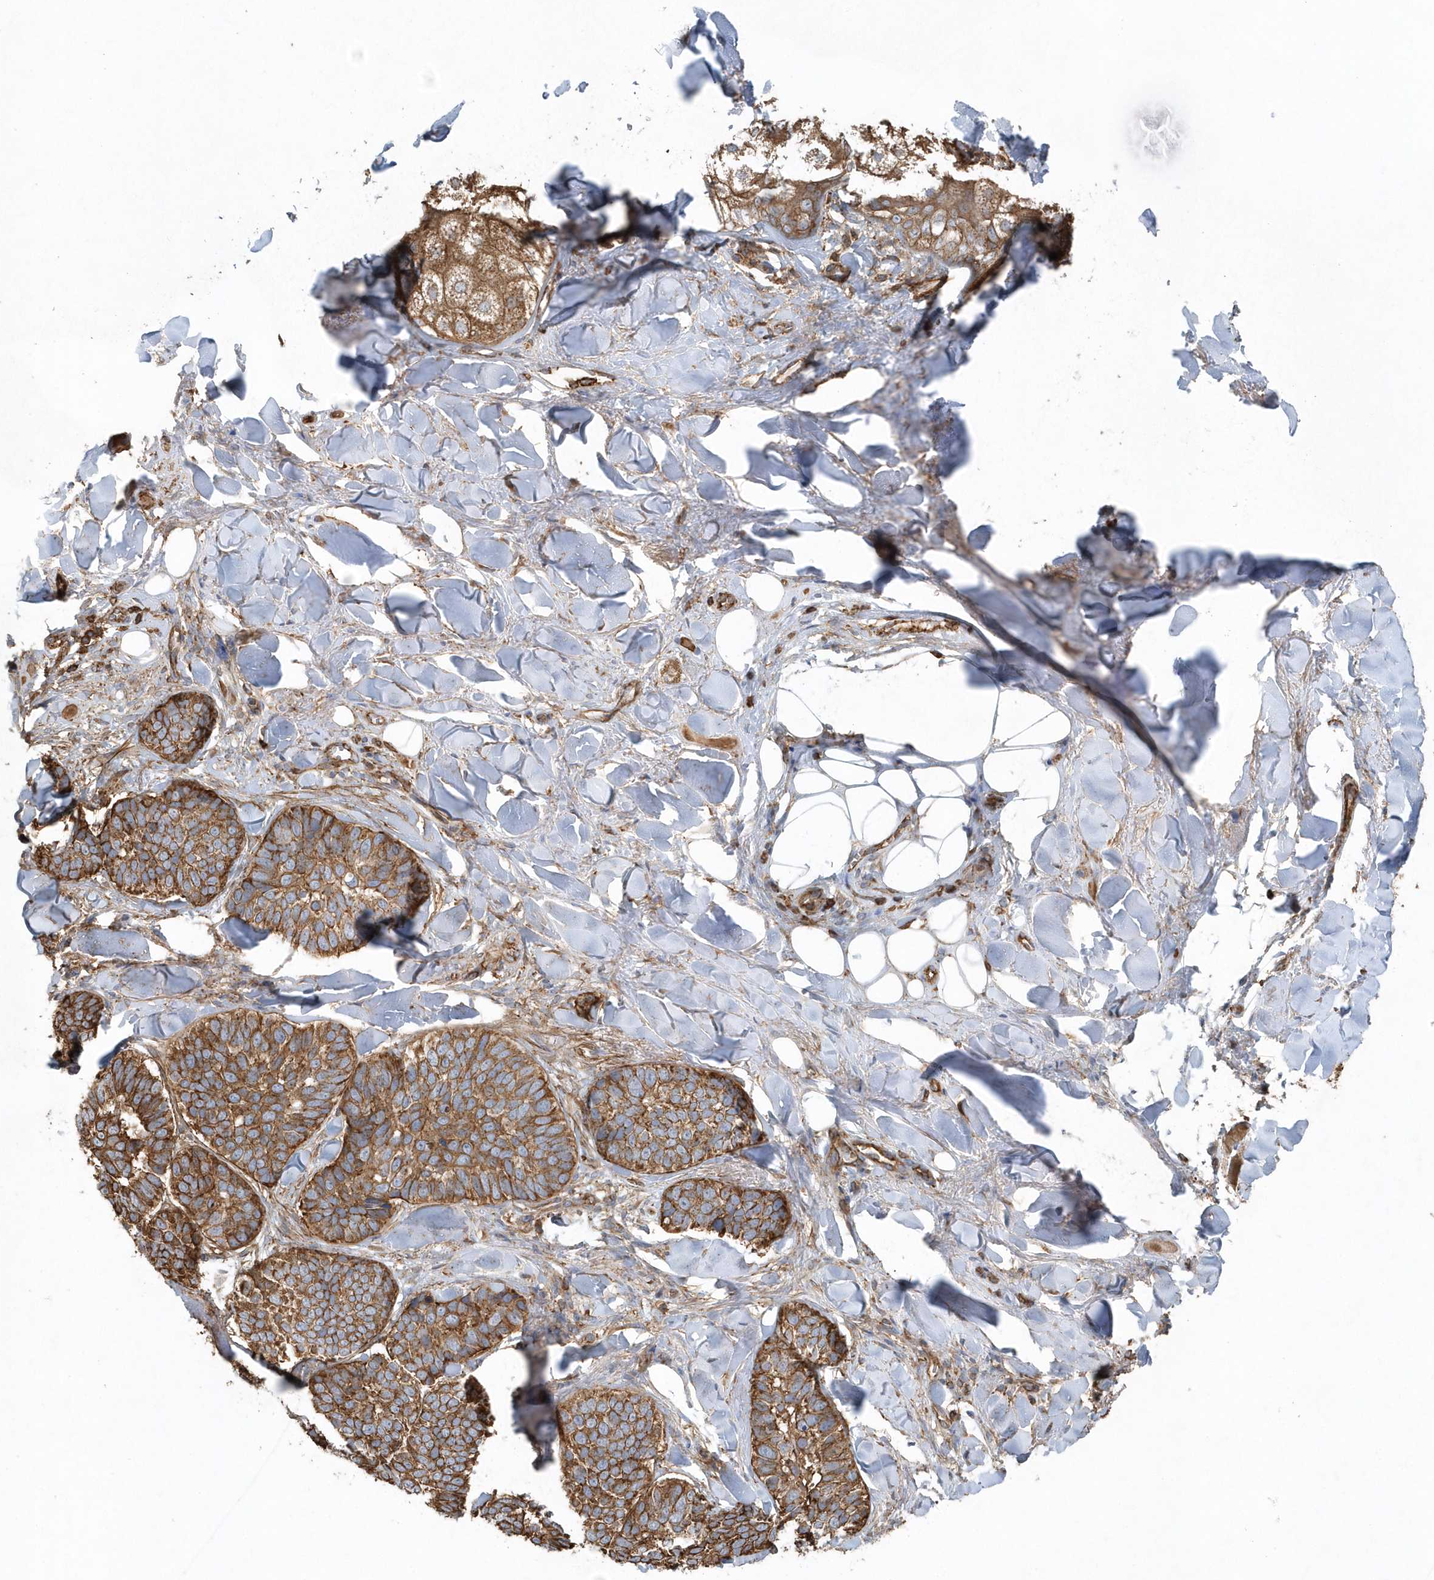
{"staining": {"intensity": "moderate", "quantity": ">75%", "location": "cytoplasmic/membranous"}, "tissue": "skin cancer", "cell_type": "Tumor cells", "image_type": "cancer", "snomed": [{"axis": "morphology", "description": "Basal cell carcinoma"}, {"axis": "topography", "description": "Skin"}], "caption": "Protein analysis of skin cancer tissue exhibits moderate cytoplasmic/membranous staining in about >75% of tumor cells.", "gene": "MMUT", "patient": {"sex": "male", "age": 62}}